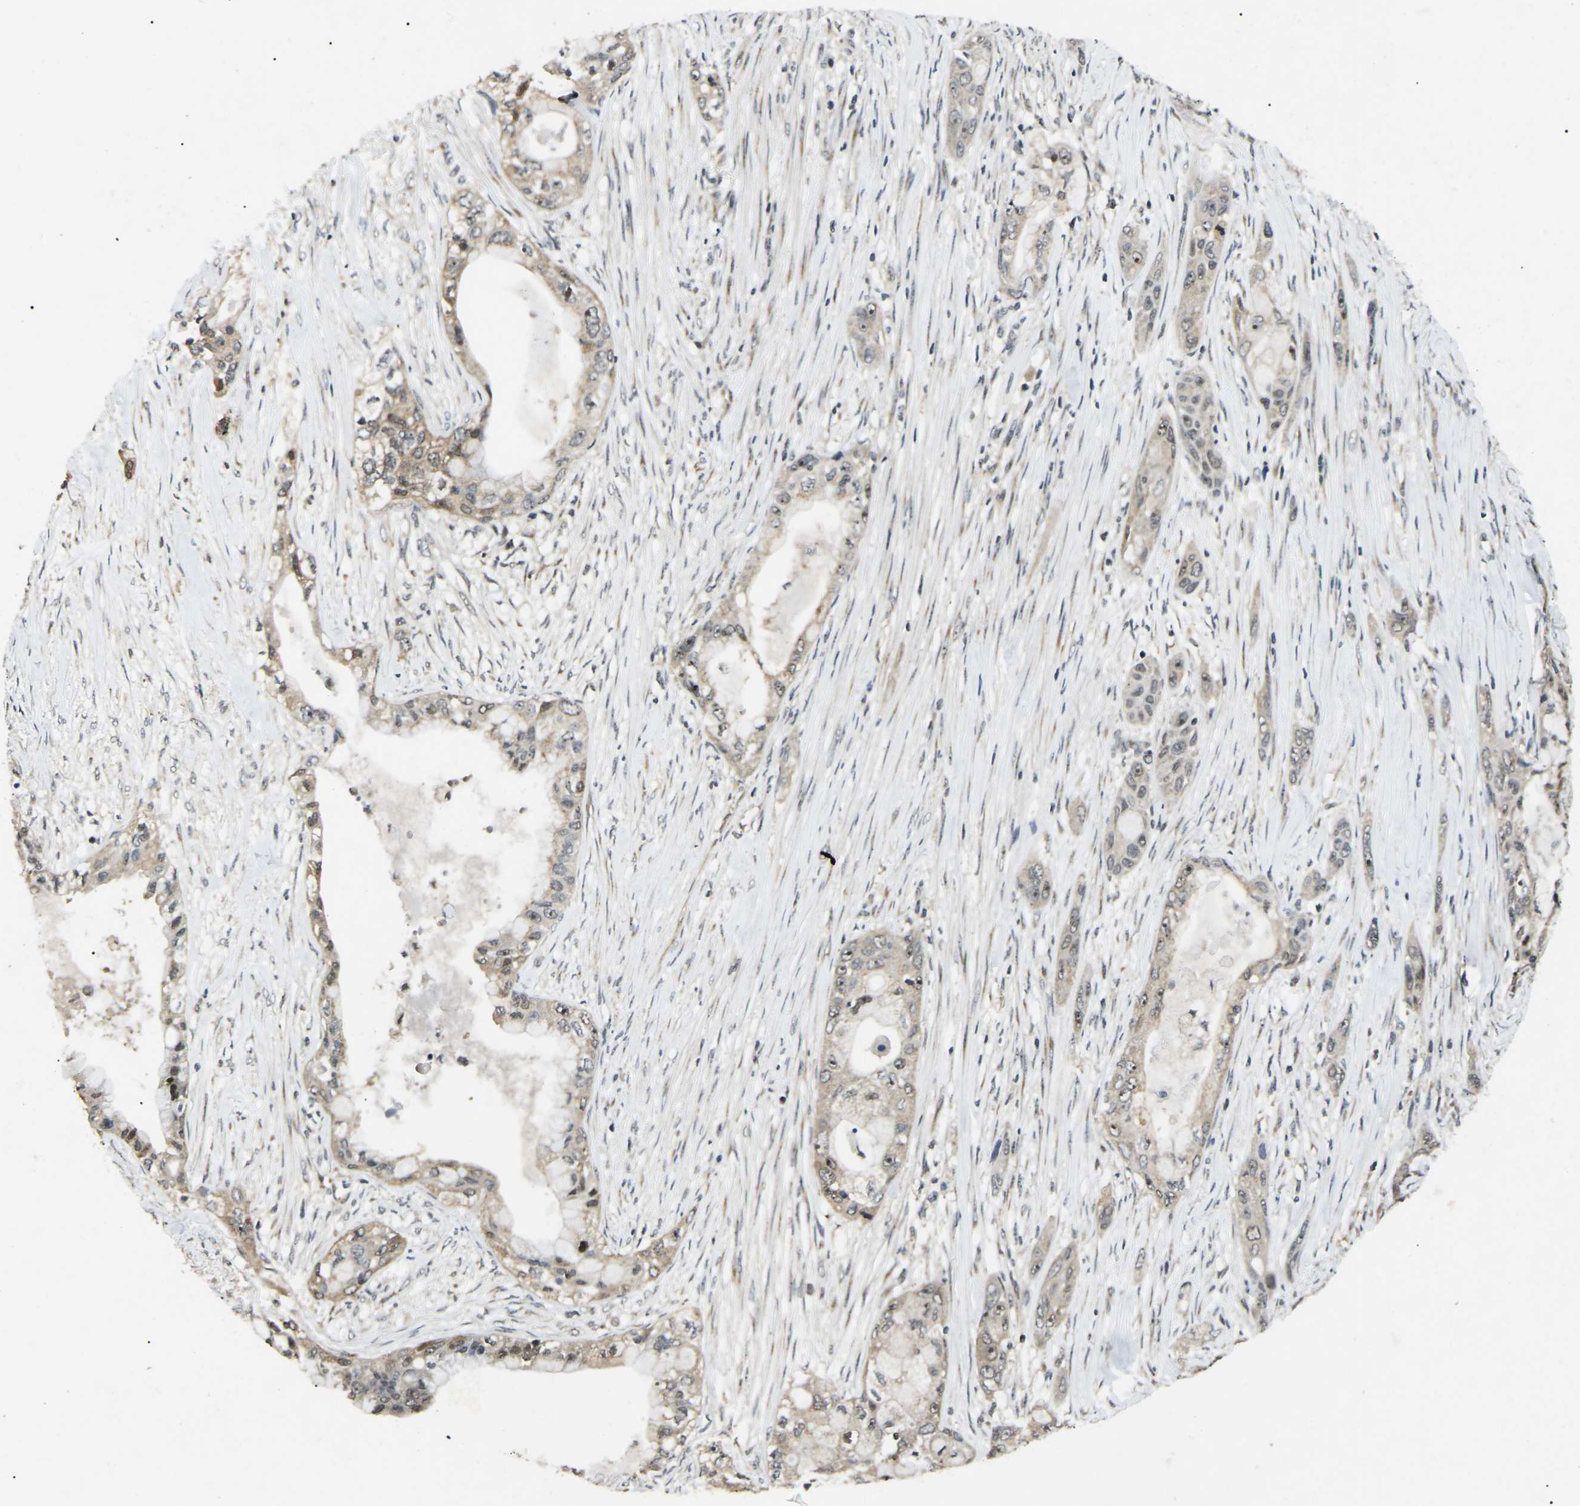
{"staining": {"intensity": "weak", "quantity": ">75%", "location": "cytoplasmic/membranous,nuclear"}, "tissue": "pancreatic cancer", "cell_type": "Tumor cells", "image_type": "cancer", "snomed": [{"axis": "morphology", "description": "Adenocarcinoma, NOS"}, {"axis": "topography", "description": "Pancreas"}], "caption": "Protein staining of pancreatic cancer tissue shows weak cytoplasmic/membranous and nuclear staining in approximately >75% of tumor cells.", "gene": "RBM28", "patient": {"sex": "male", "age": 53}}